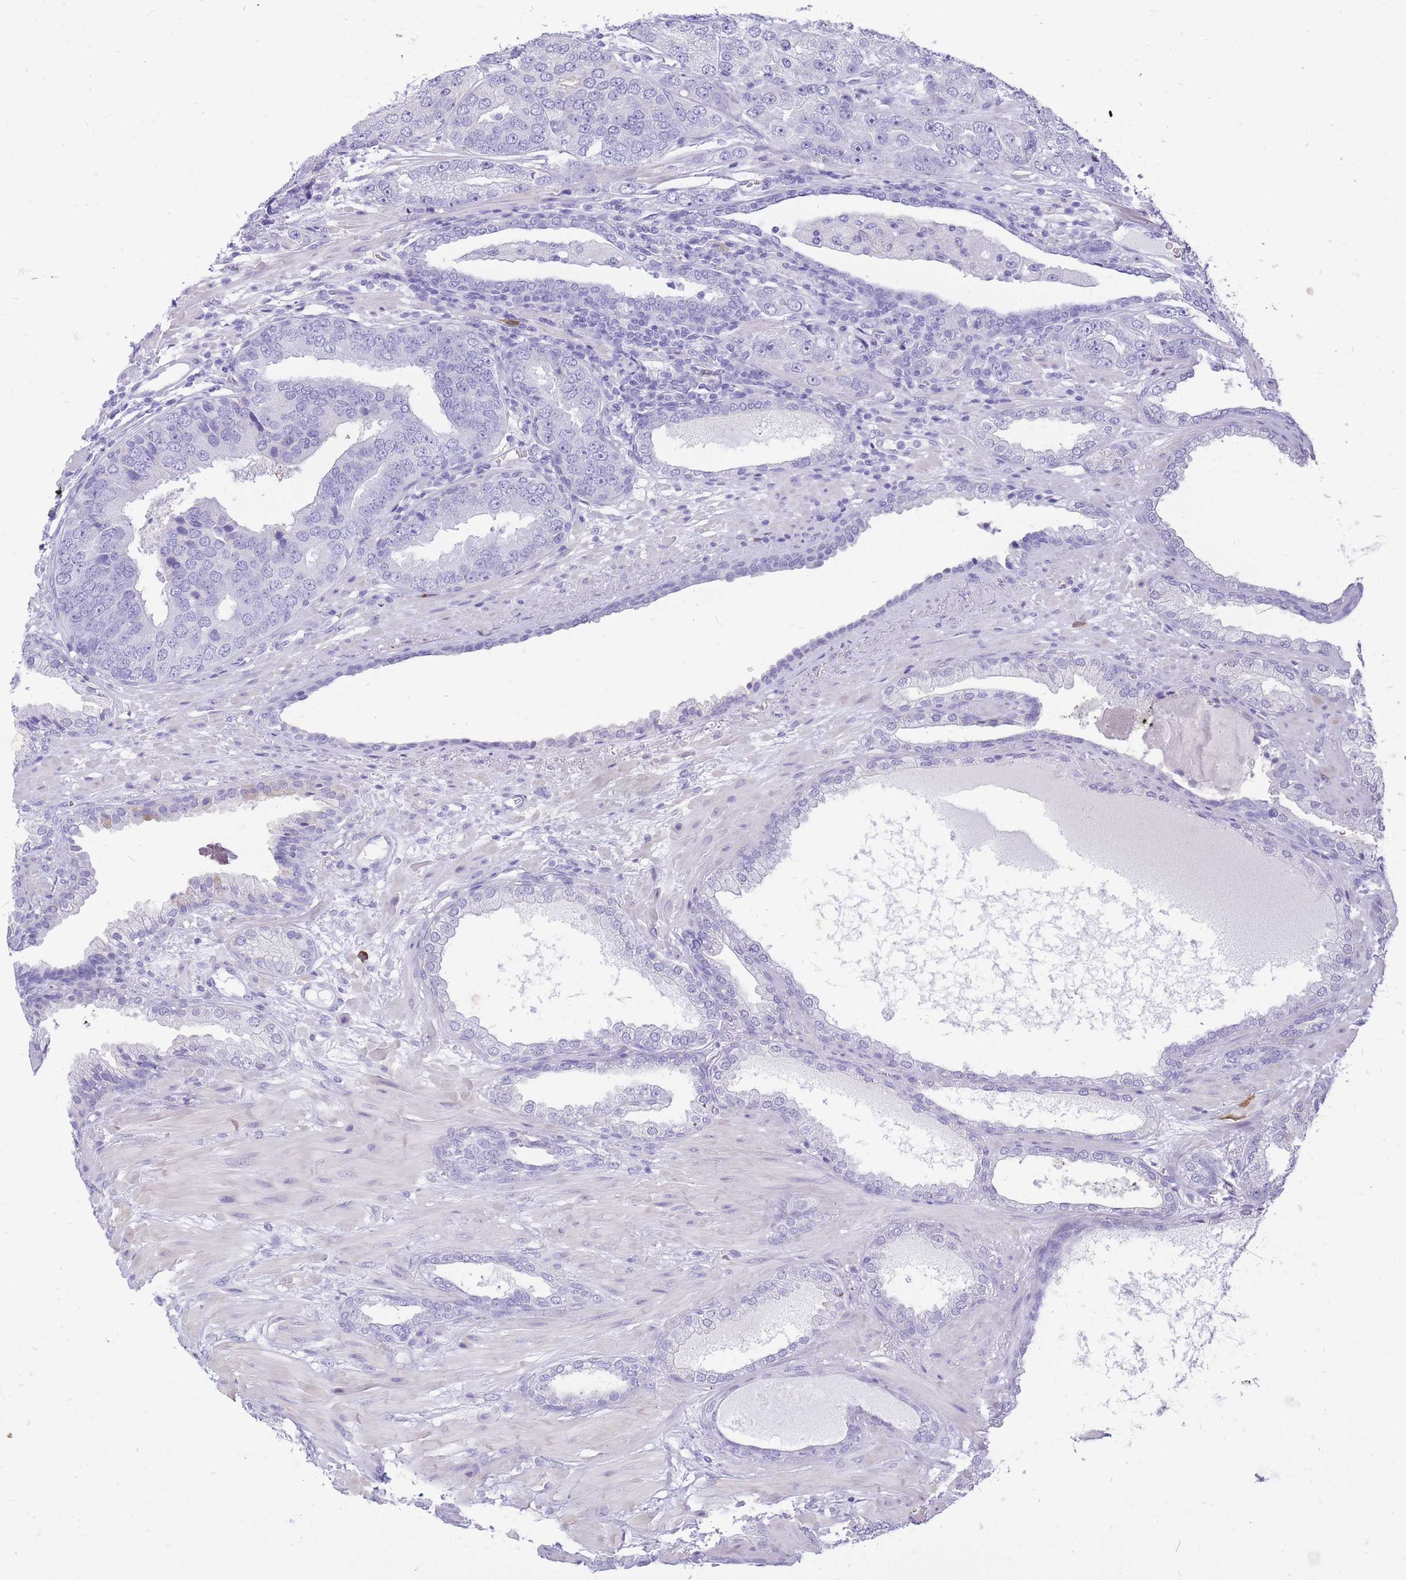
{"staining": {"intensity": "negative", "quantity": "none", "location": "none"}, "tissue": "prostate cancer", "cell_type": "Tumor cells", "image_type": "cancer", "snomed": [{"axis": "morphology", "description": "Adenocarcinoma, High grade"}, {"axis": "topography", "description": "Prostate"}], "caption": "This histopathology image is of prostate cancer (adenocarcinoma (high-grade)) stained with immunohistochemistry (IHC) to label a protein in brown with the nuclei are counter-stained blue. There is no staining in tumor cells.", "gene": "ZFP37", "patient": {"sex": "male", "age": 71}}